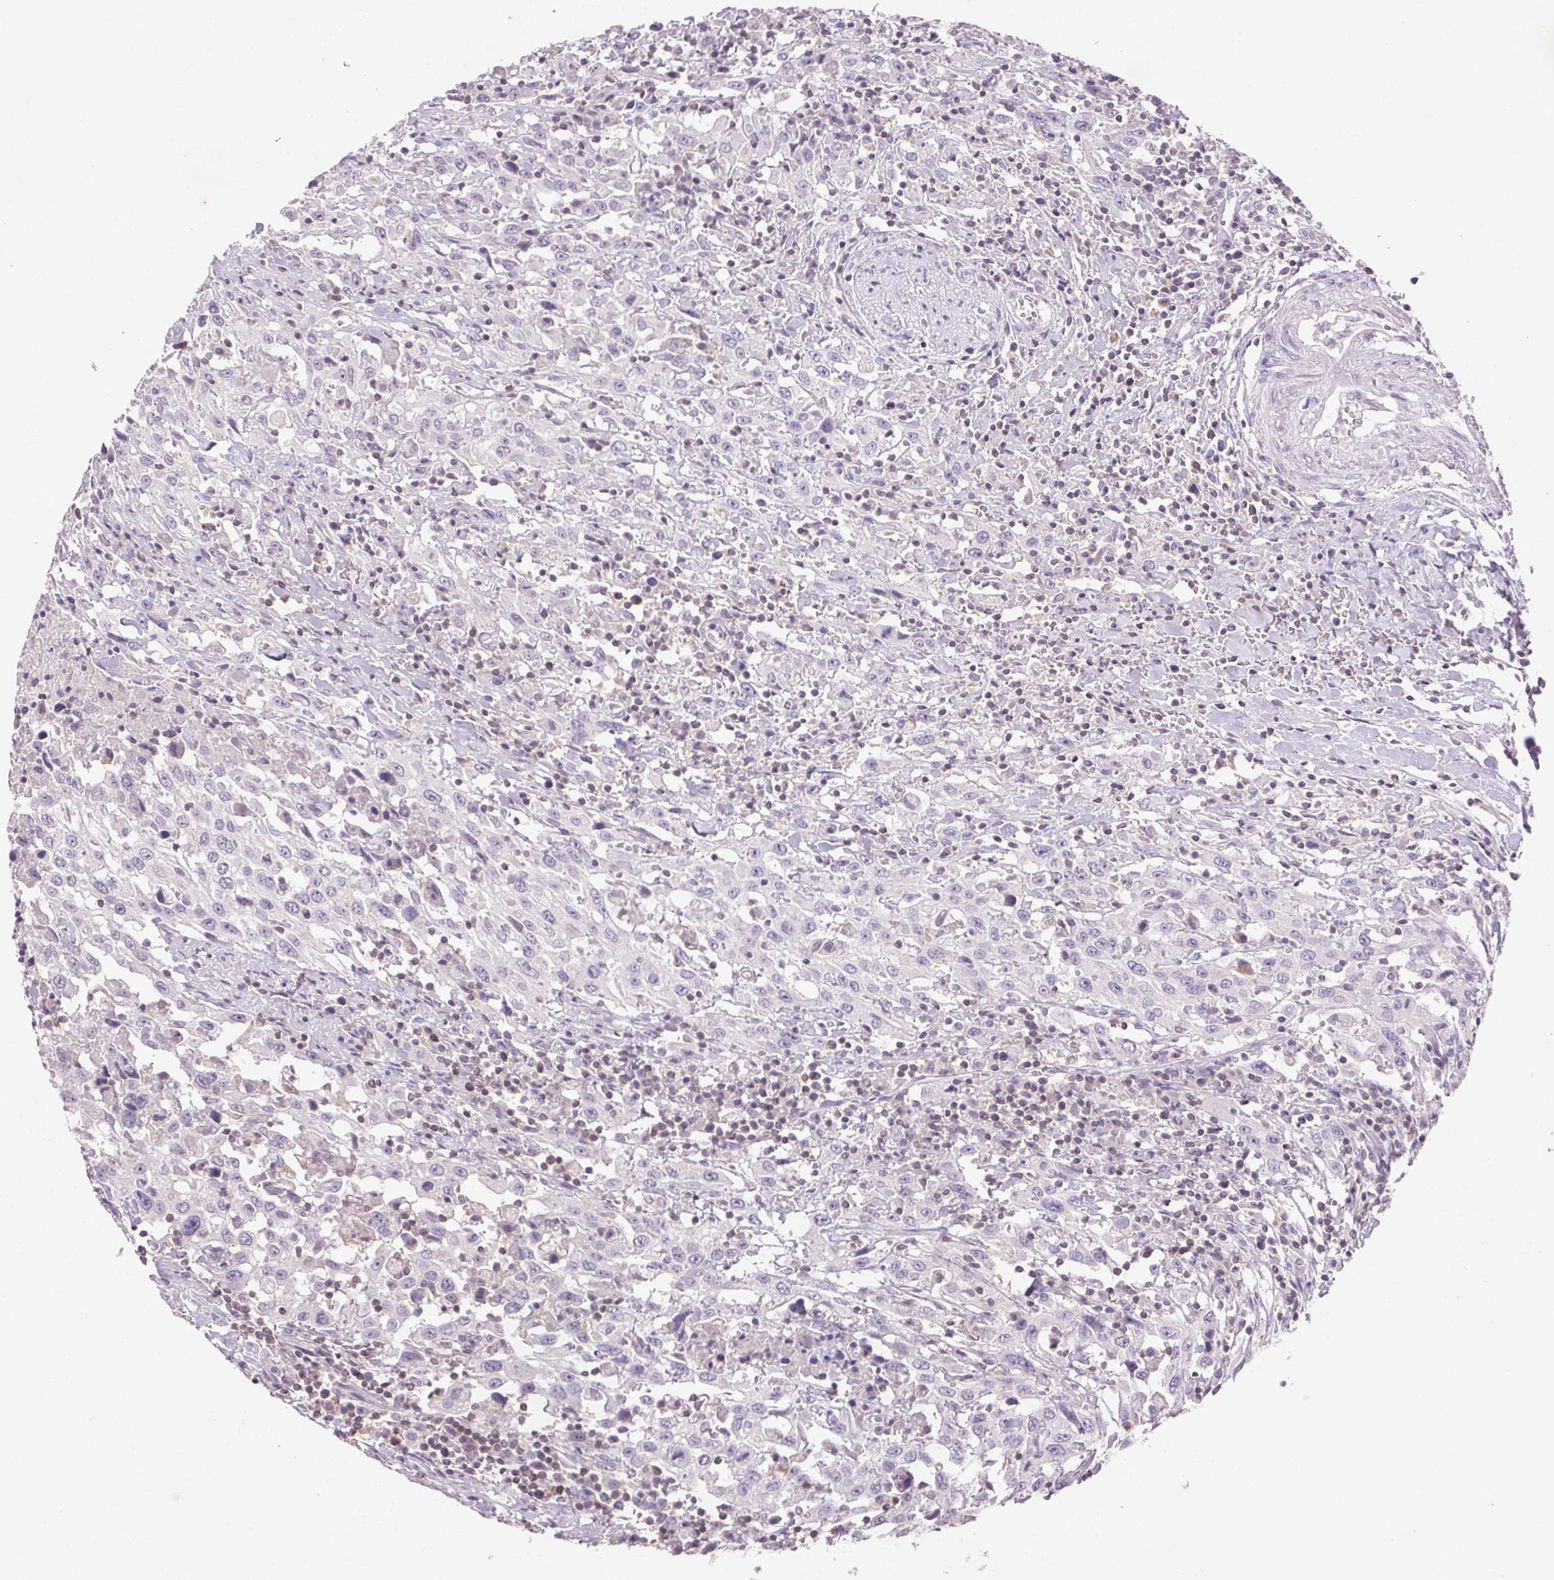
{"staining": {"intensity": "negative", "quantity": "none", "location": "none"}, "tissue": "urothelial cancer", "cell_type": "Tumor cells", "image_type": "cancer", "snomed": [{"axis": "morphology", "description": "Urothelial carcinoma, High grade"}, {"axis": "topography", "description": "Urinary bladder"}], "caption": "A high-resolution photomicrograph shows immunohistochemistry (IHC) staining of high-grade urothelial carcinoma, which displays no significant staining in tumor cells.", "gene": "FNDC7", "patient": {"sex": "male", "age": 61}}